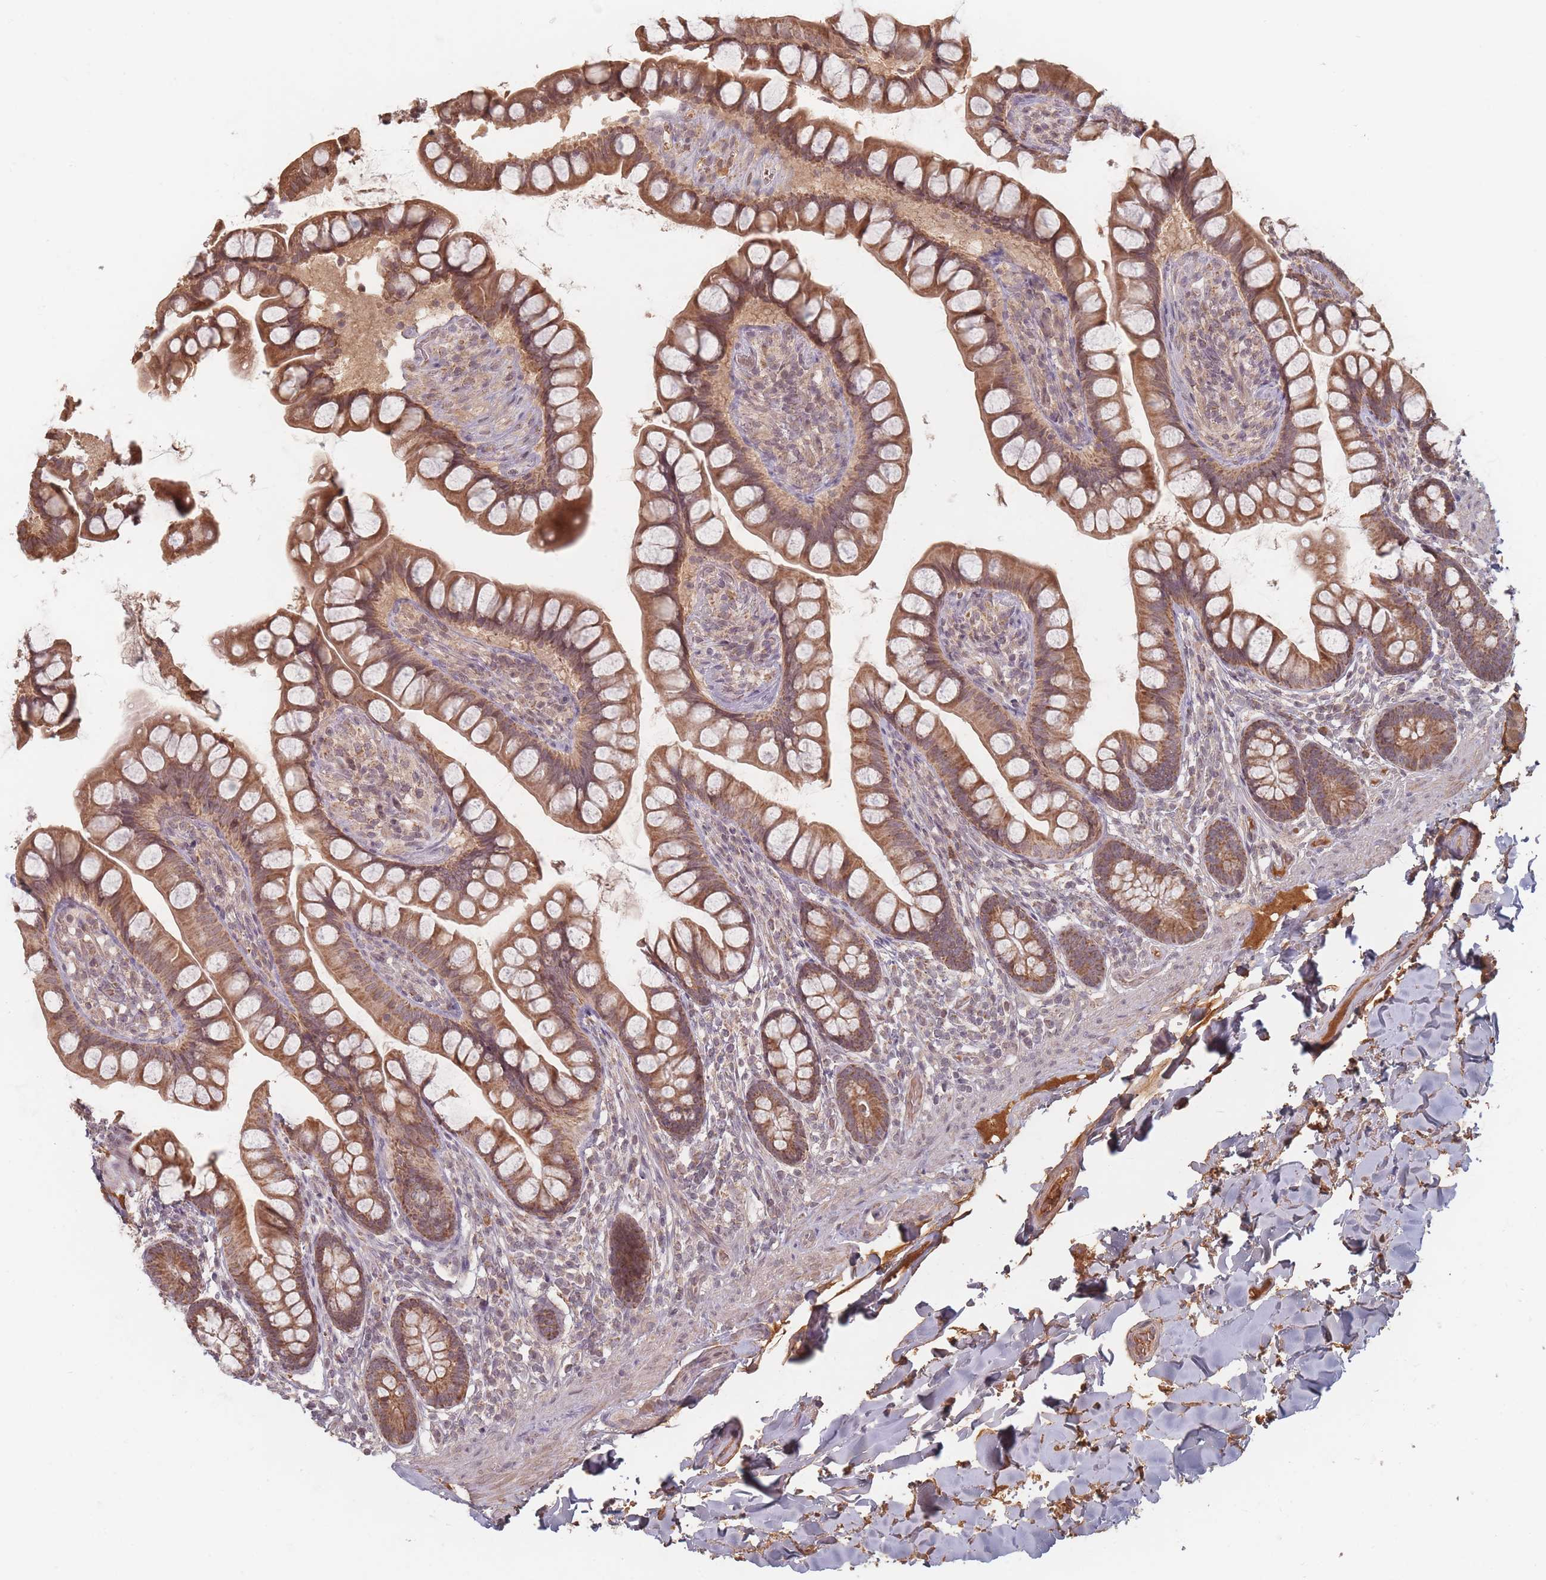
{"staining": {"intensity": "moderate", "quantity": ">75%", "location": "cytoplasmic/membranous"}, "tissue": "small intestine", "cell_type": "Glandular cells", "image_type": "normal", "snomed": [{"axis": "morphology", "description": "Normal tissue, NOS"}, {"axis": "topography", "description": "Small intestine"}], "caption": "Immunohistochemistry (IHC) (DAB (3,3'-diaminobenzidine)) staining of unremarkable human small intestine displays moderate cytoplasmic/membranous protein positivity in about >75% of glandular cells. (DAB (3,3'-diaminobenzidine) IHC, brown staining for protein, blue staining for nuclei).", "gene": "OR2M4", "patient": {"sex": "male", "age": 70}}